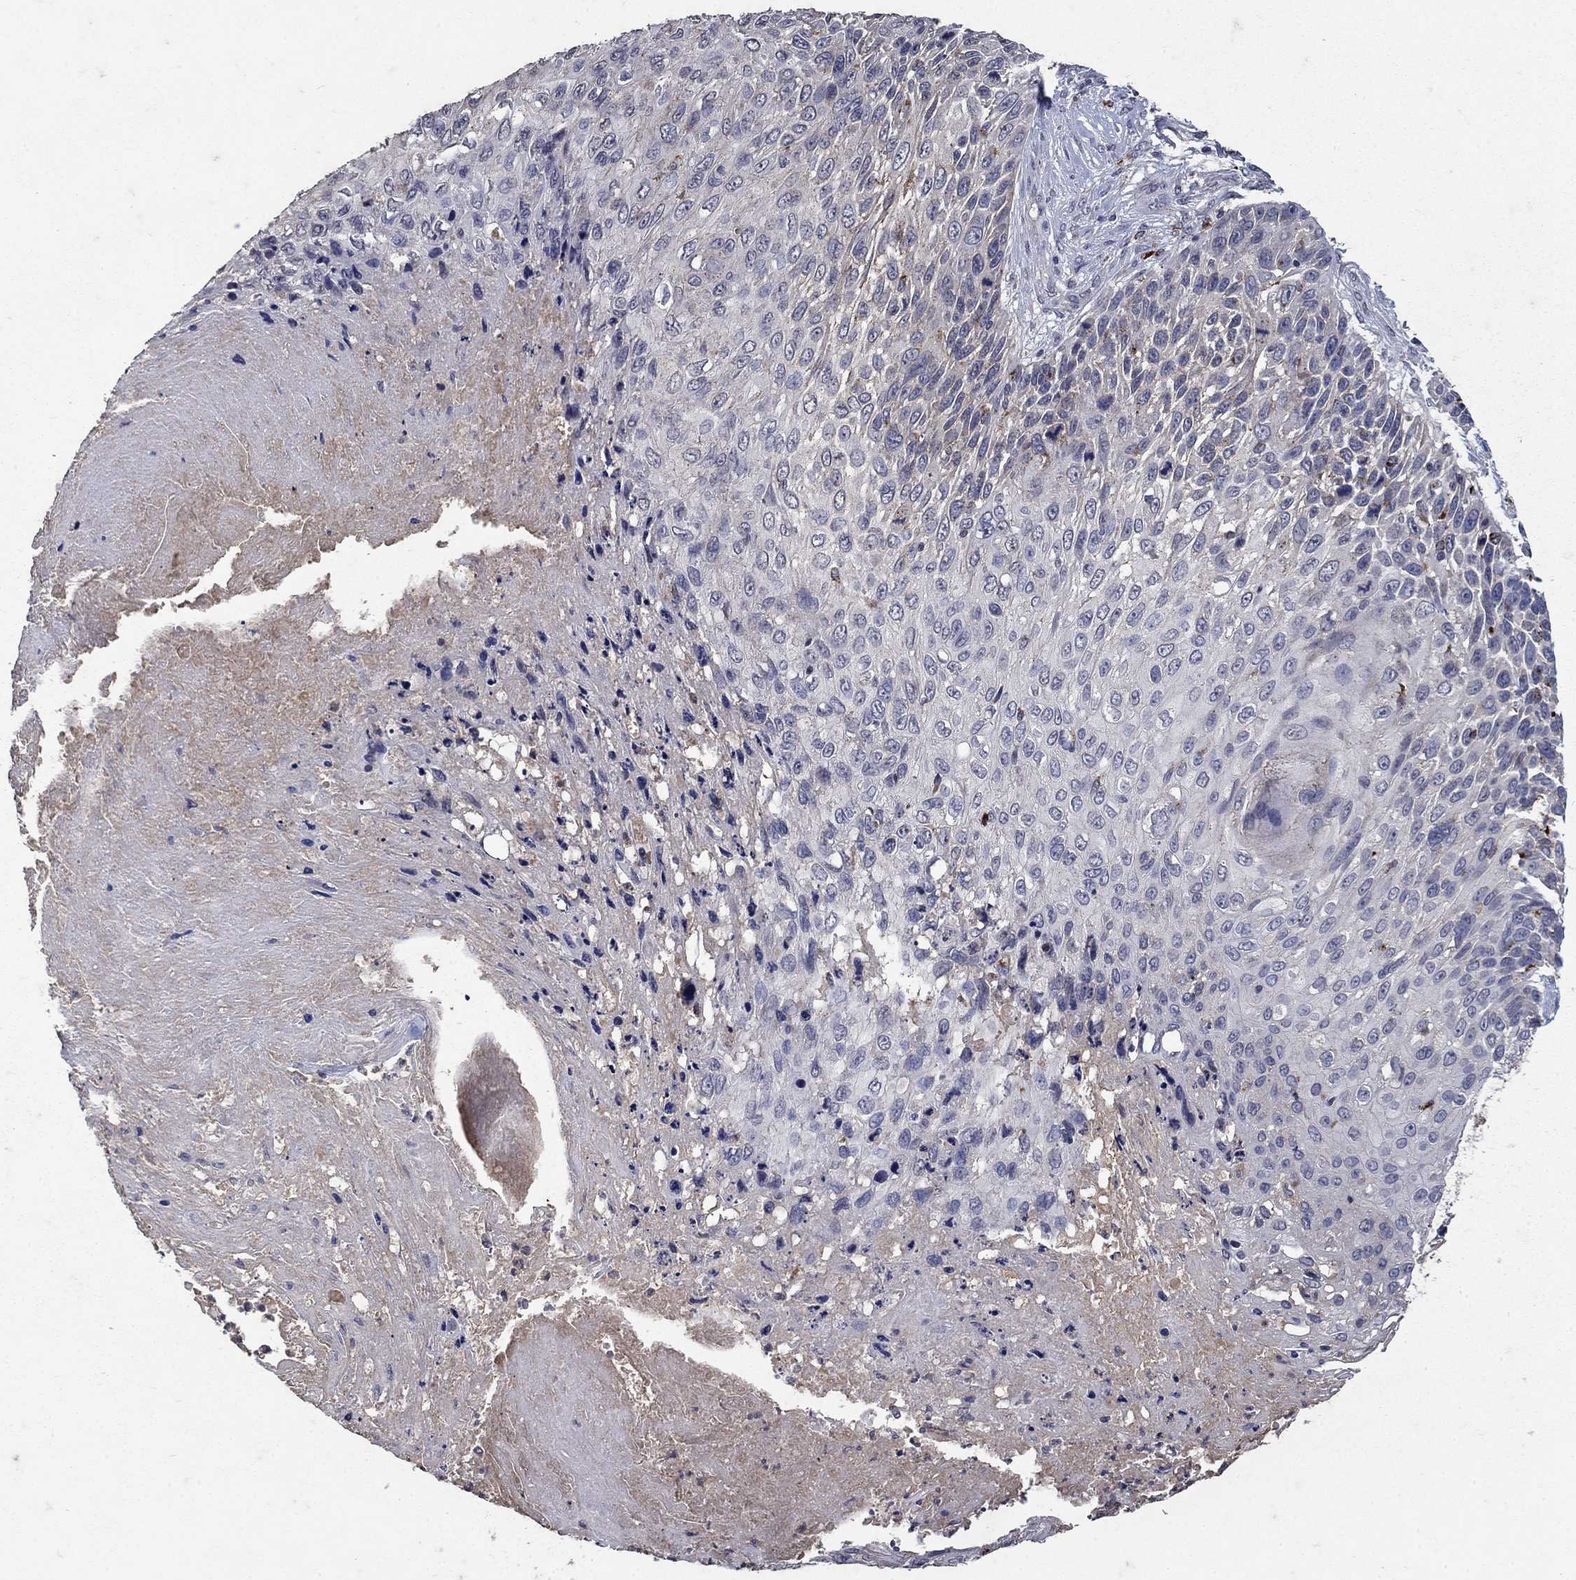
{"staining": {"intensity": "negative", "quantity": "none", "location": "none"}, "tissue": "skin cancer", "cell_type": "Tumor cells", "image_type": "cancer", "snomed": [{"axis": "morphology", "description": "Squamous cell carcinoma, NOS"}, {"axis": "topography", "description": "Skin"}], "caption": "DAB (3,3'-diaminobenzidine) immunohistochemical staining of skin squamous cell carcinoma shows no significant positivity in tumor cells.", "gene": "NPC2", "patient": {"sex": "male", "age": 92}}